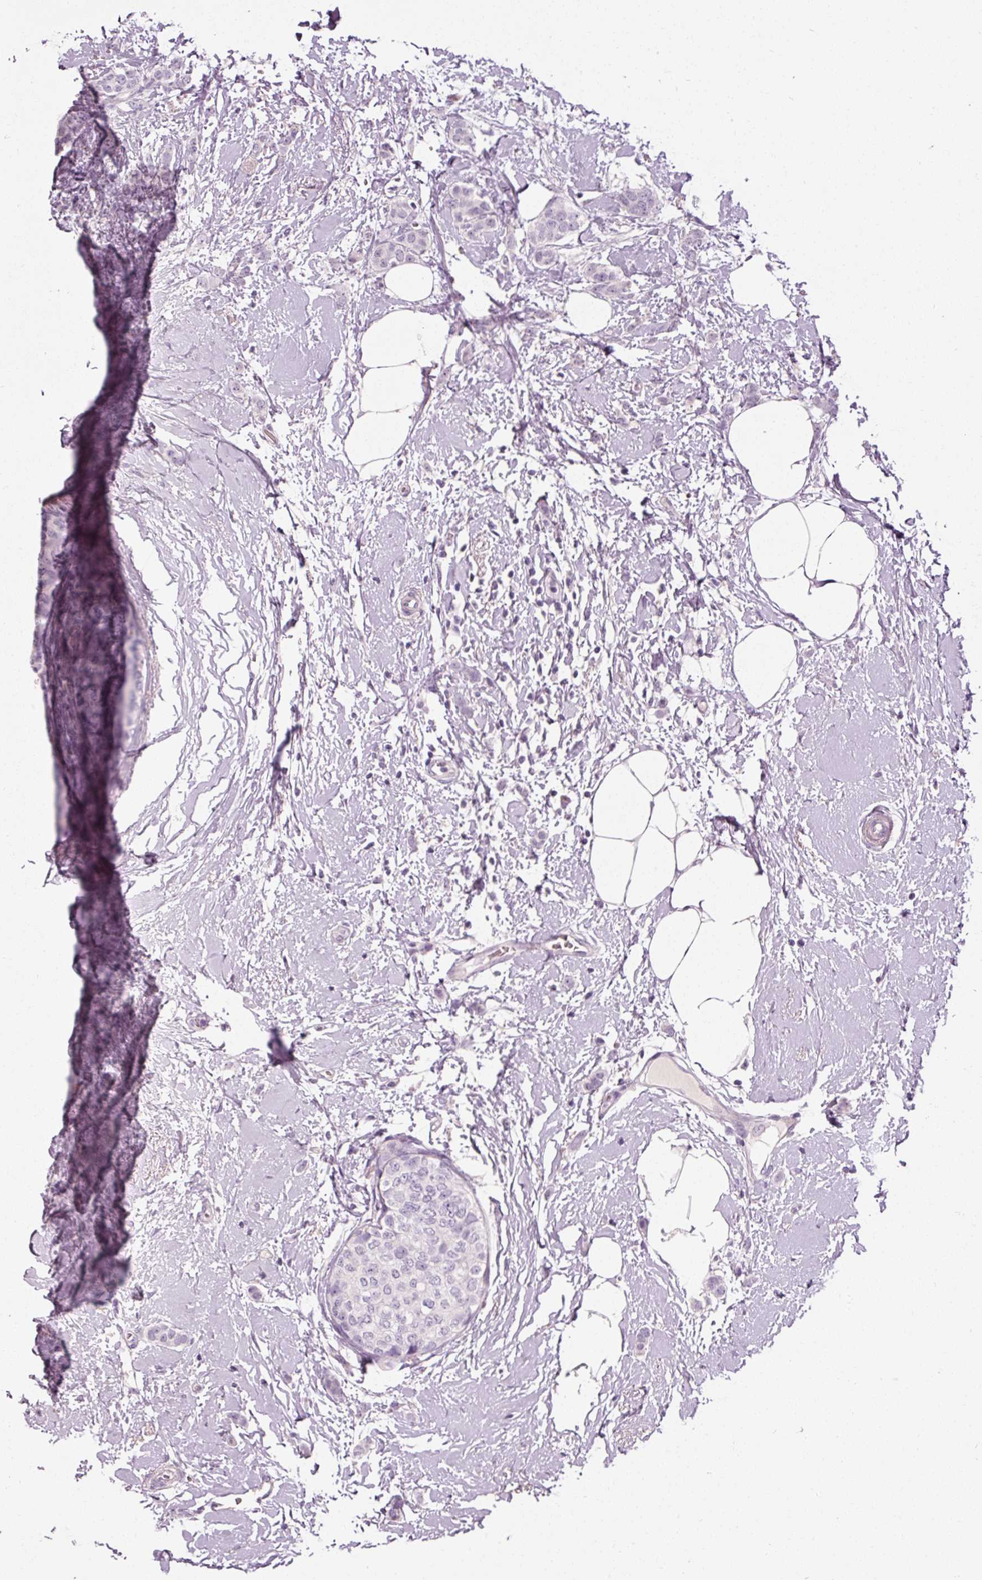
{"staining": {"intensity": "negative", "quantity": "none", "location": "none"}, "tissue": "breast cancer", "cell_type": "Tumor cells", "image_type": "cancer", "snomed": [{"axis": "morphology", "description": "Duct carcinoma"}, {"axis": "topography", "description": "Breast"}], "caption": "Immunohistochemistry of breast cancer exhibits no positivity in tumor cells.", "gene": "MUC5AC", "patient": {"sex": "female", "age": 72}}